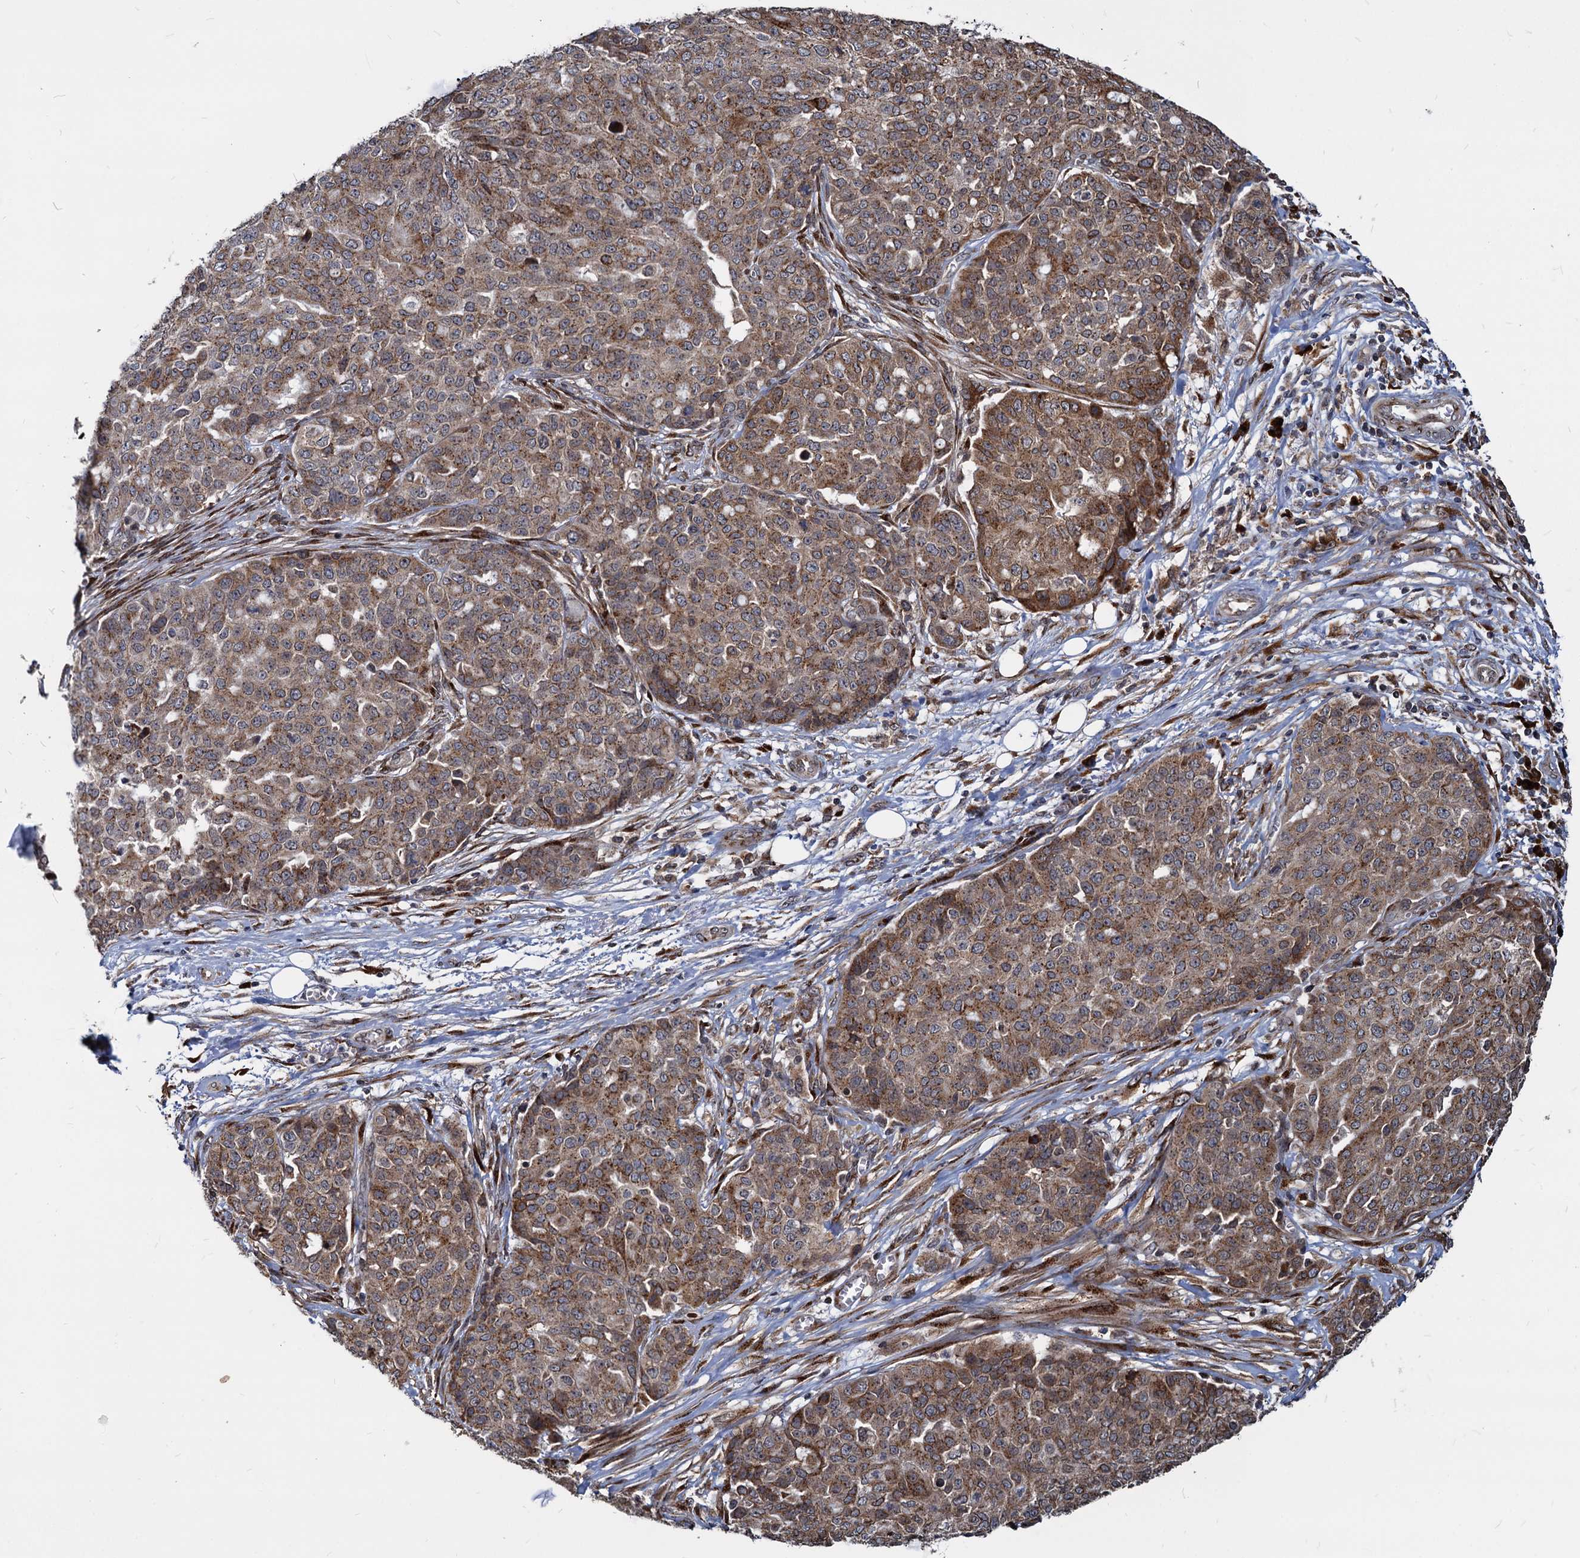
{"staining": {"intensity": "moderate", "quantity": ">75%", "location": "cytoplasmic/membranous"}, "tissue": "ovarian cancer", "cell_type": "Tumor cells", "image_type": "cancer", "snomed": [{"axis": "morphology", "description": "Cystadenocarcinoma, serous, NOS"}, {"axis": "topography", "description": "Soft tissue"}, {"axis": "topography", "description": "Ovary"}], "caption": "Immunohistochemistry (IHC) of serous cystadenocarcinoma (ovarian) shows medium levels of moderate cytoplasmic/membranous expression in approximately >75% of tumor cells.", "gene": "SAAL1", "patient": {"sex": "female", "age": 57}}